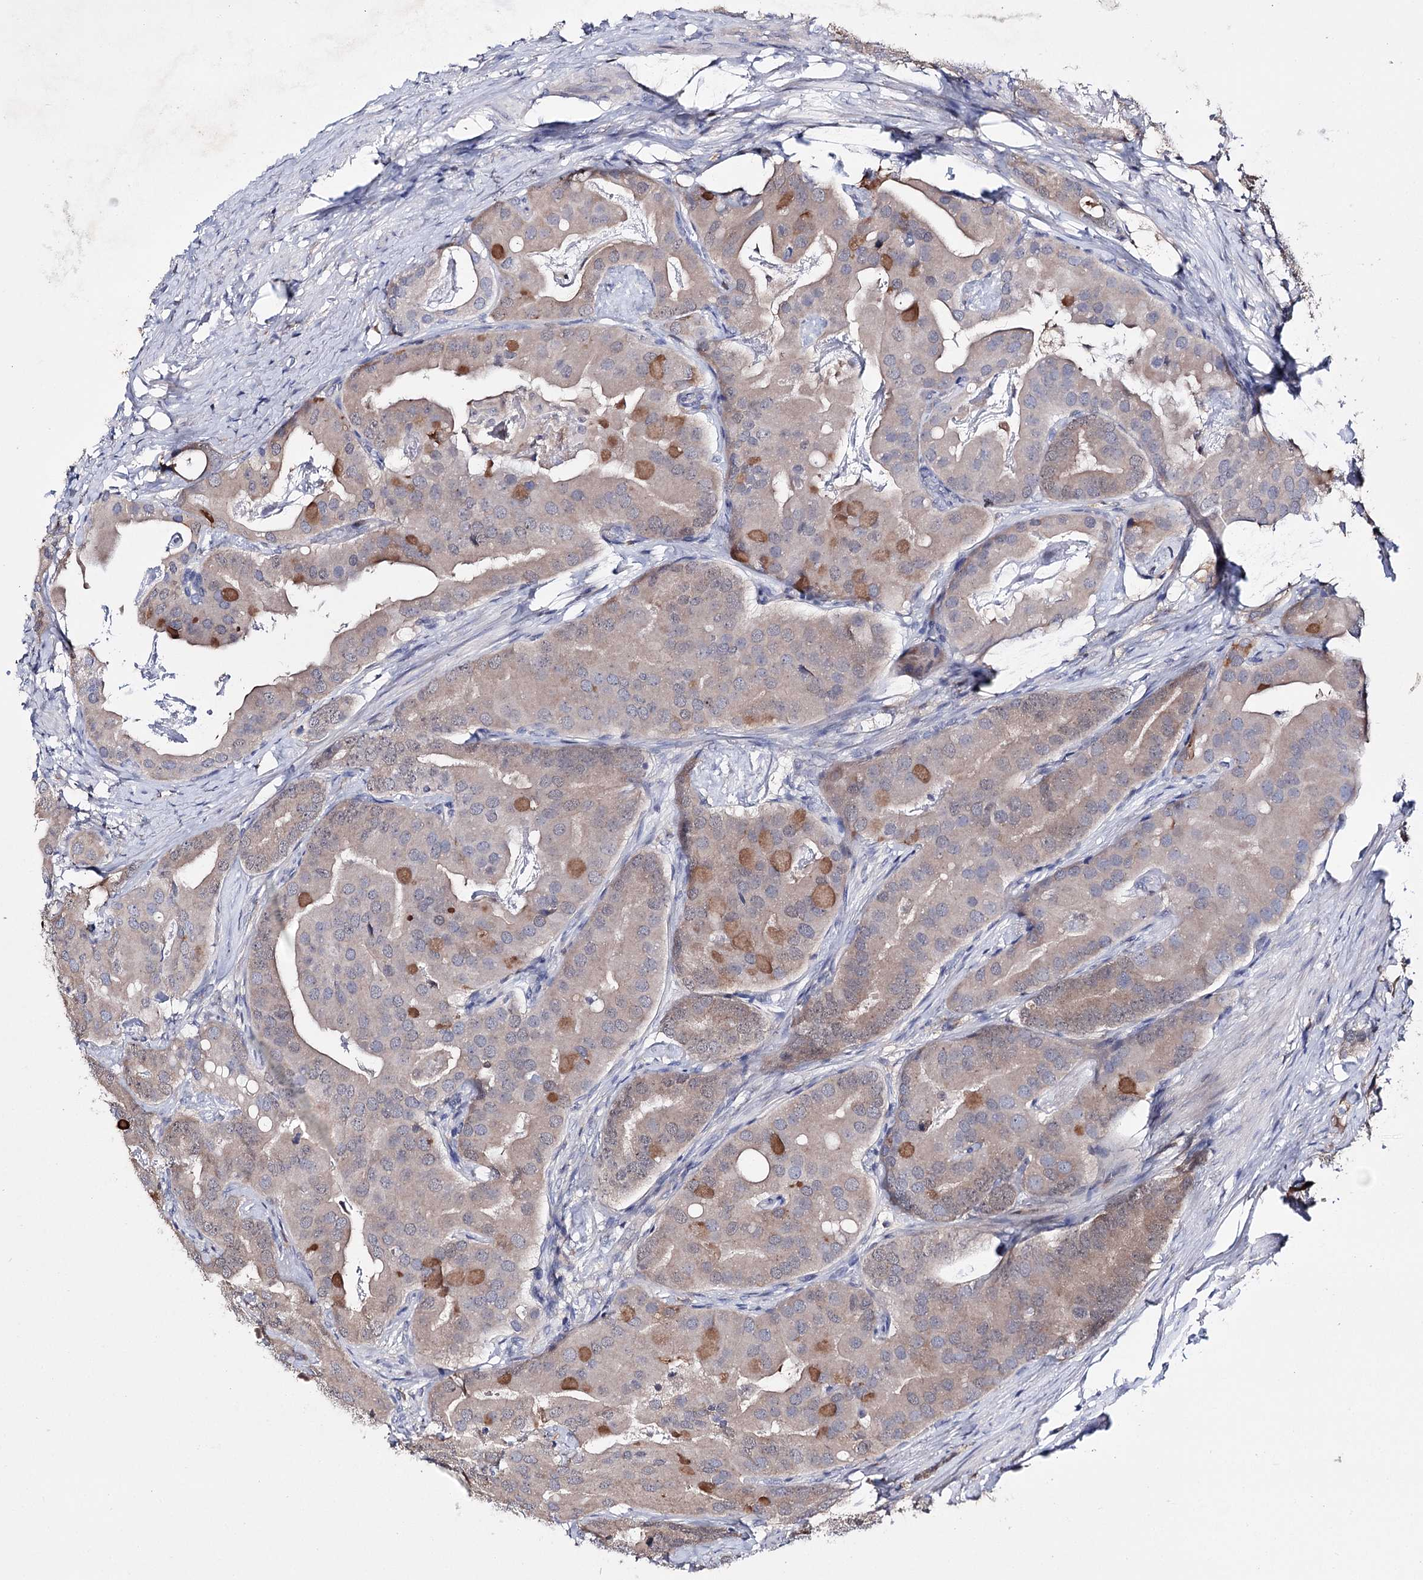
{"staining": {"intensity": "weak", "quantity": ">75%", "location": "cytoplasmic/membranous"}, "tissue": "prostate cancer", "cell_type": "Tumor cells", "image_type": "cancer", "snomed": [{"axis": "morphology", "description": "Adenocarcinoma, Low grade"}, {"axis": "topography", "description": "Prostate"}], "caption": "Prostate low-grade adenocarcinoma stained for a protein shows weak cytoplasmic/membranous positivity in tumor cells. (Brightfield microscopy of DAB IHC at high magnification).", "gene": "PTER", "patient": {"sex": "male", "age": 71}}